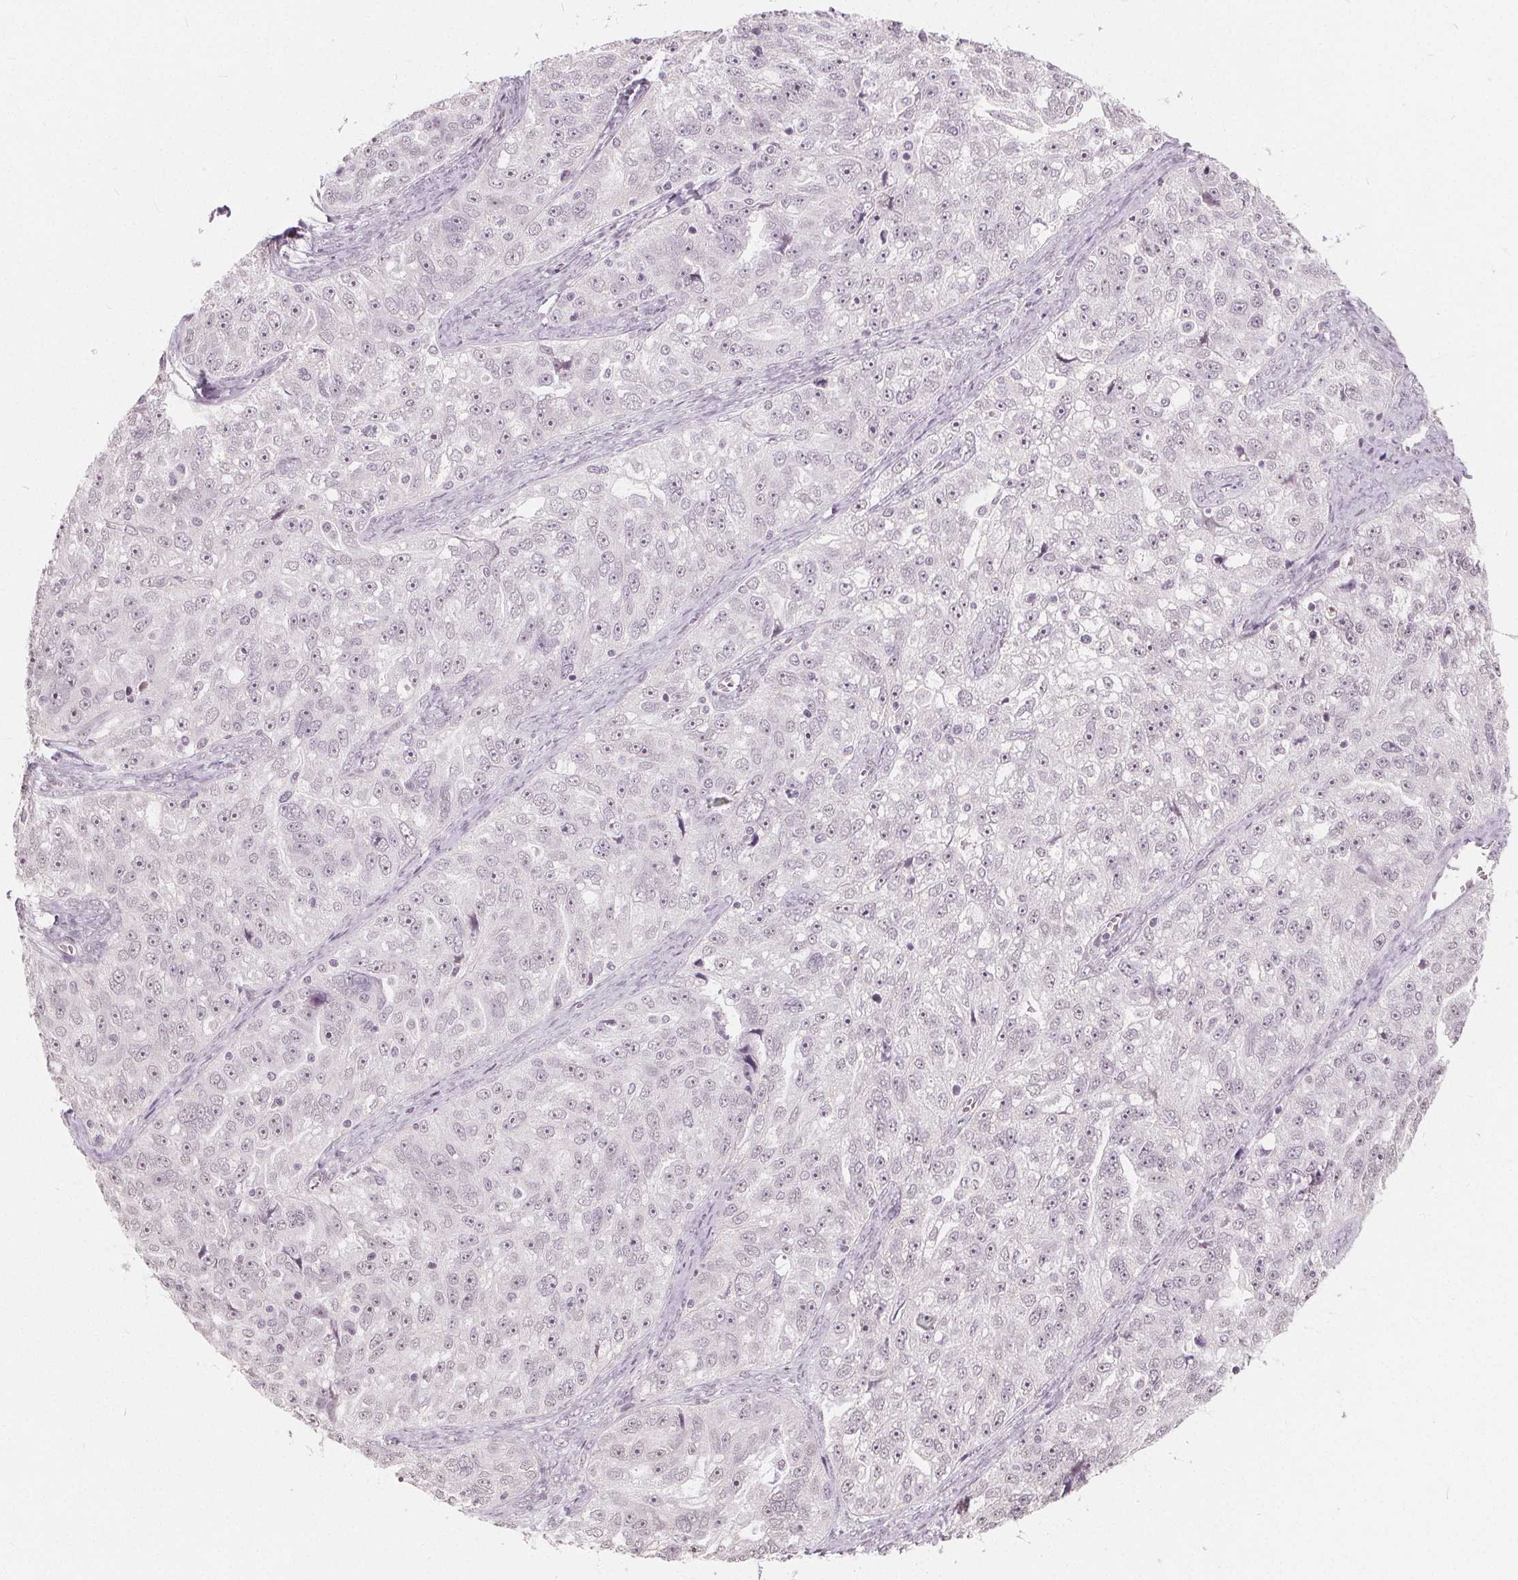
{"staining": {"intensity": "weak", "quantity": "25%-75%", "location": "nuclear"}, "tissue": "ovarian cancer", "cell_type": "Tumor cells", "image_type": "cancer", "snomed": [{"axis": "morphology", "description": "Cystadenocarcinoma, serous, NOS"}, {"axis": "topography", "description": "Ovary"}], "caption": "Serous cystadenocarcinoma (ovarian) was stained to show a protein in brown. There is low levels of weak nuclear expression in approximately 25%-75% of tumor cells.", "gene": "NUP210L", "patient": {"sex": "female", "age": 51}}